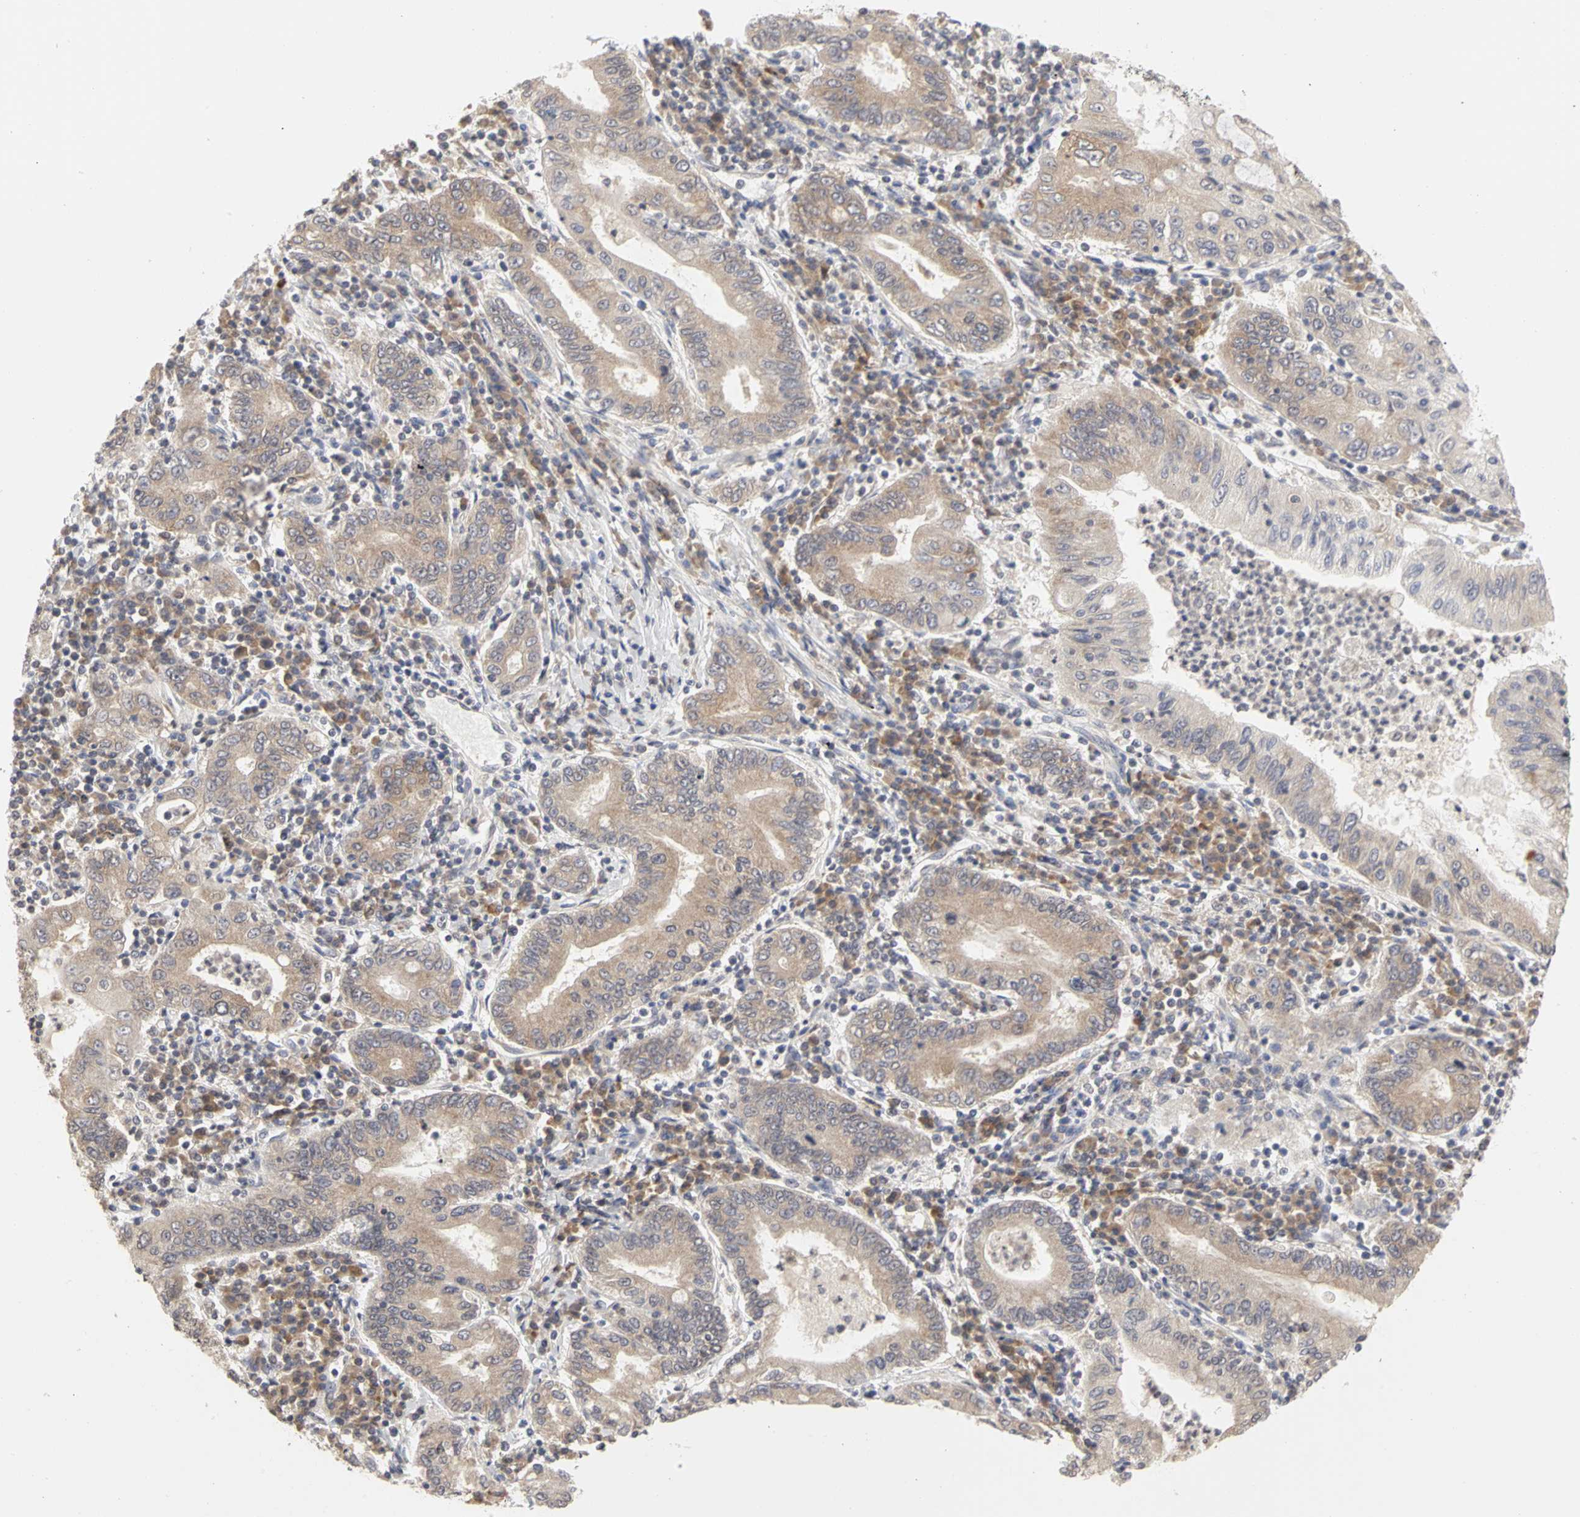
{"staining": {"intensity": "weak", "quantity": ">75%", "location": "cytoplasmic/membranous"}, "tissue": "stomach cancer", "cell_type": "Tumor cells", "image_type": "cancer", "snomed": [{"axis": "morphology", "description": "Normal tissue, NOS"}, {"axis": "morphology", "description": "Adenocarcinoma, NOS"}, {"axis": "topography", "description": "Esophagus"}, {"axis": "topography", "description": "Stomach, upper"}, {"axis": "topography", "description": "Peripheral nerve tissue"}], "caption": "Human adenocarcinoma (stomach) stained for a protein (brown) reveals weak cytoplasmic/membranous positive expression in approximately >75% of tumor cells.", "gene": "IRAK1", "patient": {"sex": "male", "age": 62}}